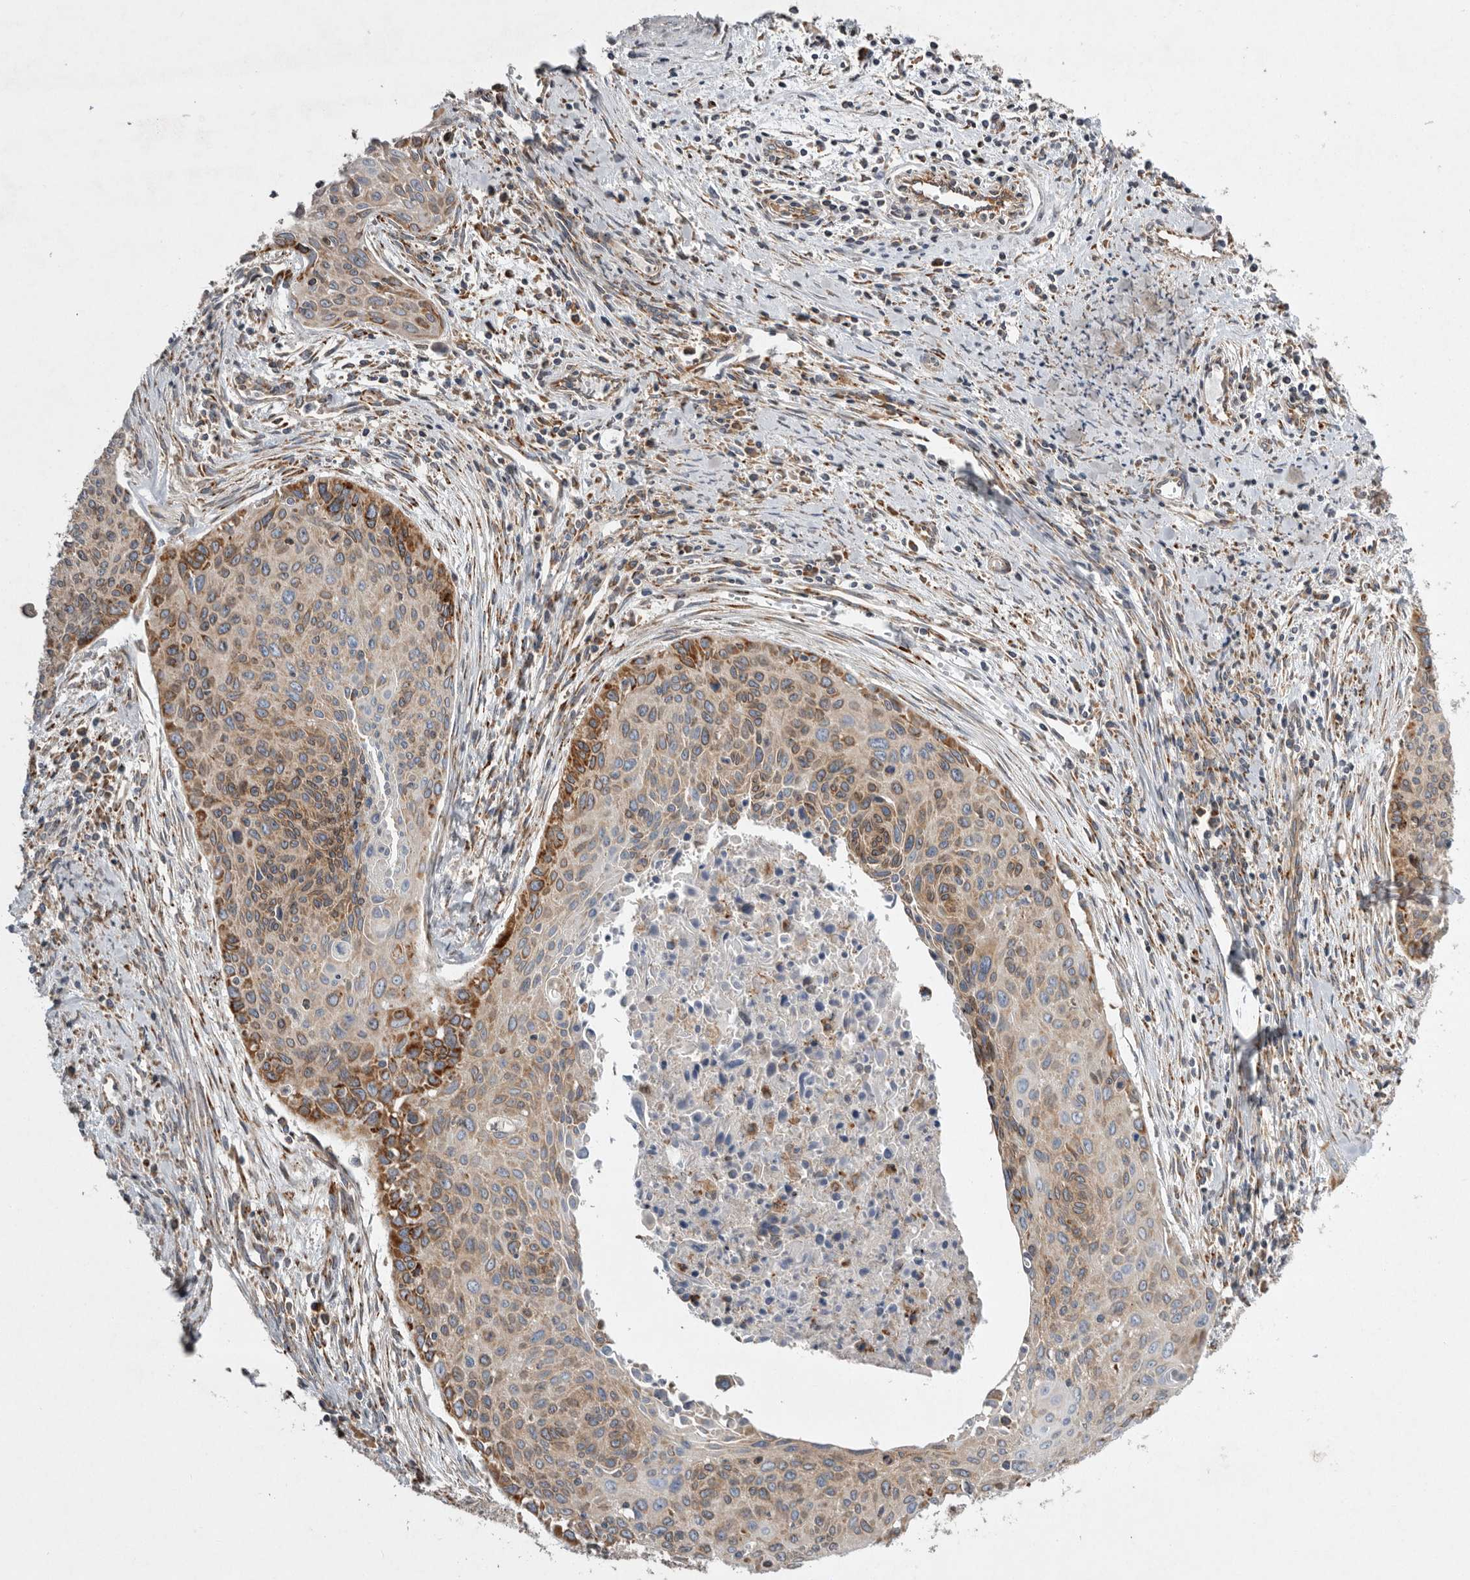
{"staining": {"intensity": "moderate", "quantity": ">75%", "location": "cytoplasmic/membranous"}, "tissue": "cervical cancer", "cell_type": "Tumor cells", "image_type": "cancer", "snomed": [{"axis": "morphology", "description": "Squamous cell carcinoma, NOS"}, {"axis": "topography", "description": "Cervix"}], "caption": "Tumor cells display medium levels of moderate cytoplasmic/membranous positivity in approximately >75% of cells in squamous cell carcinoma (cervical).", "gene": "GANAB", "patient": {"sex": "female", "age": 55}}